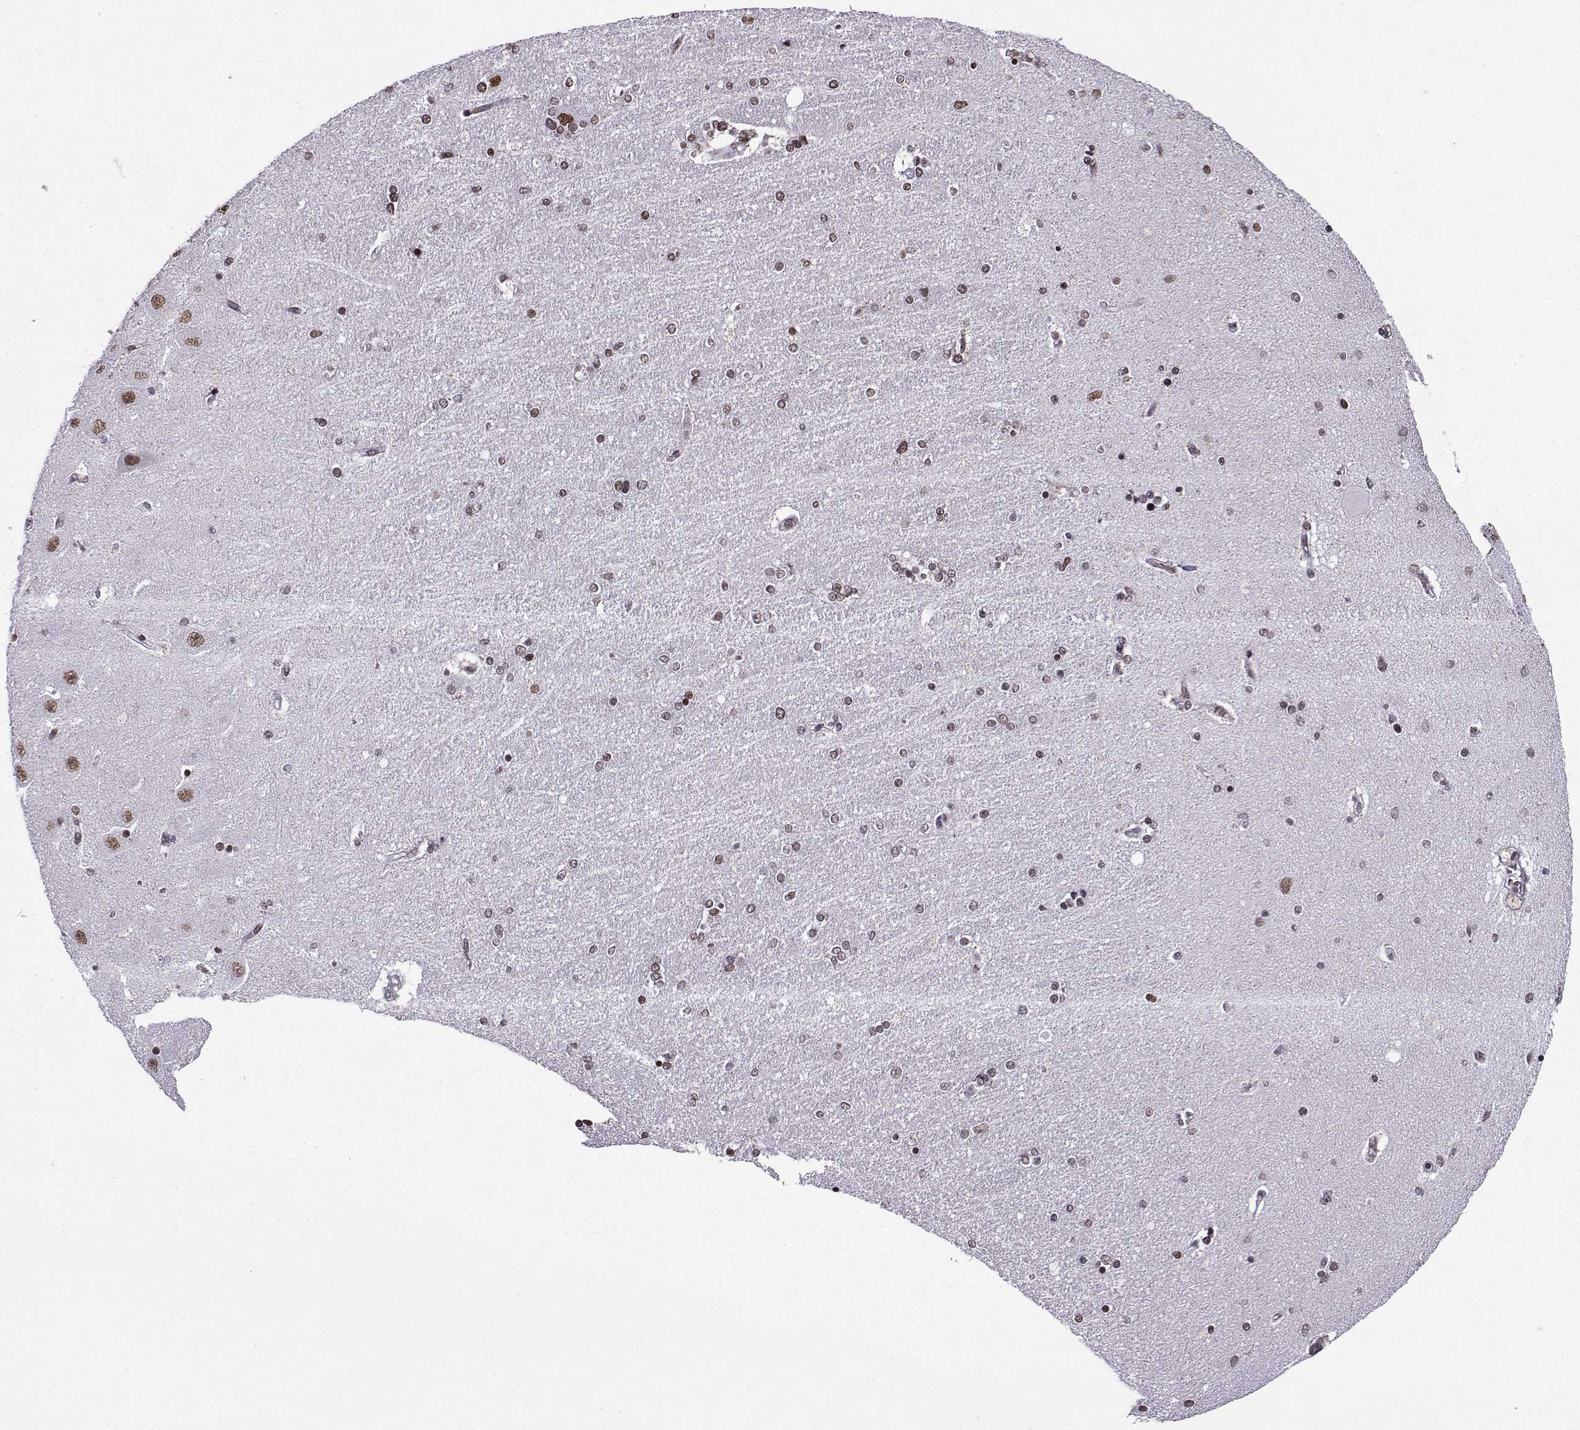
{"staining": {"intensity": "moderate", "quantity": ">75%", "location": "nuclear"}, "tissue": "hippocampus", "cell_type": "Glial cells", "image_type": "normal", "snomed": [{"axis": "morphology", "description": "Normal tissue, NOS"}, {"axis": "topography", "description": "Hippocampus"}], "caption": "Immunohistochemical staining of unremarkable human hippocampus displays >75% levels of moderate nuclear protein staining in about >75% of glial cells.", "gene": "CCNK", "patient": {"sex": "female", "age": 54}}